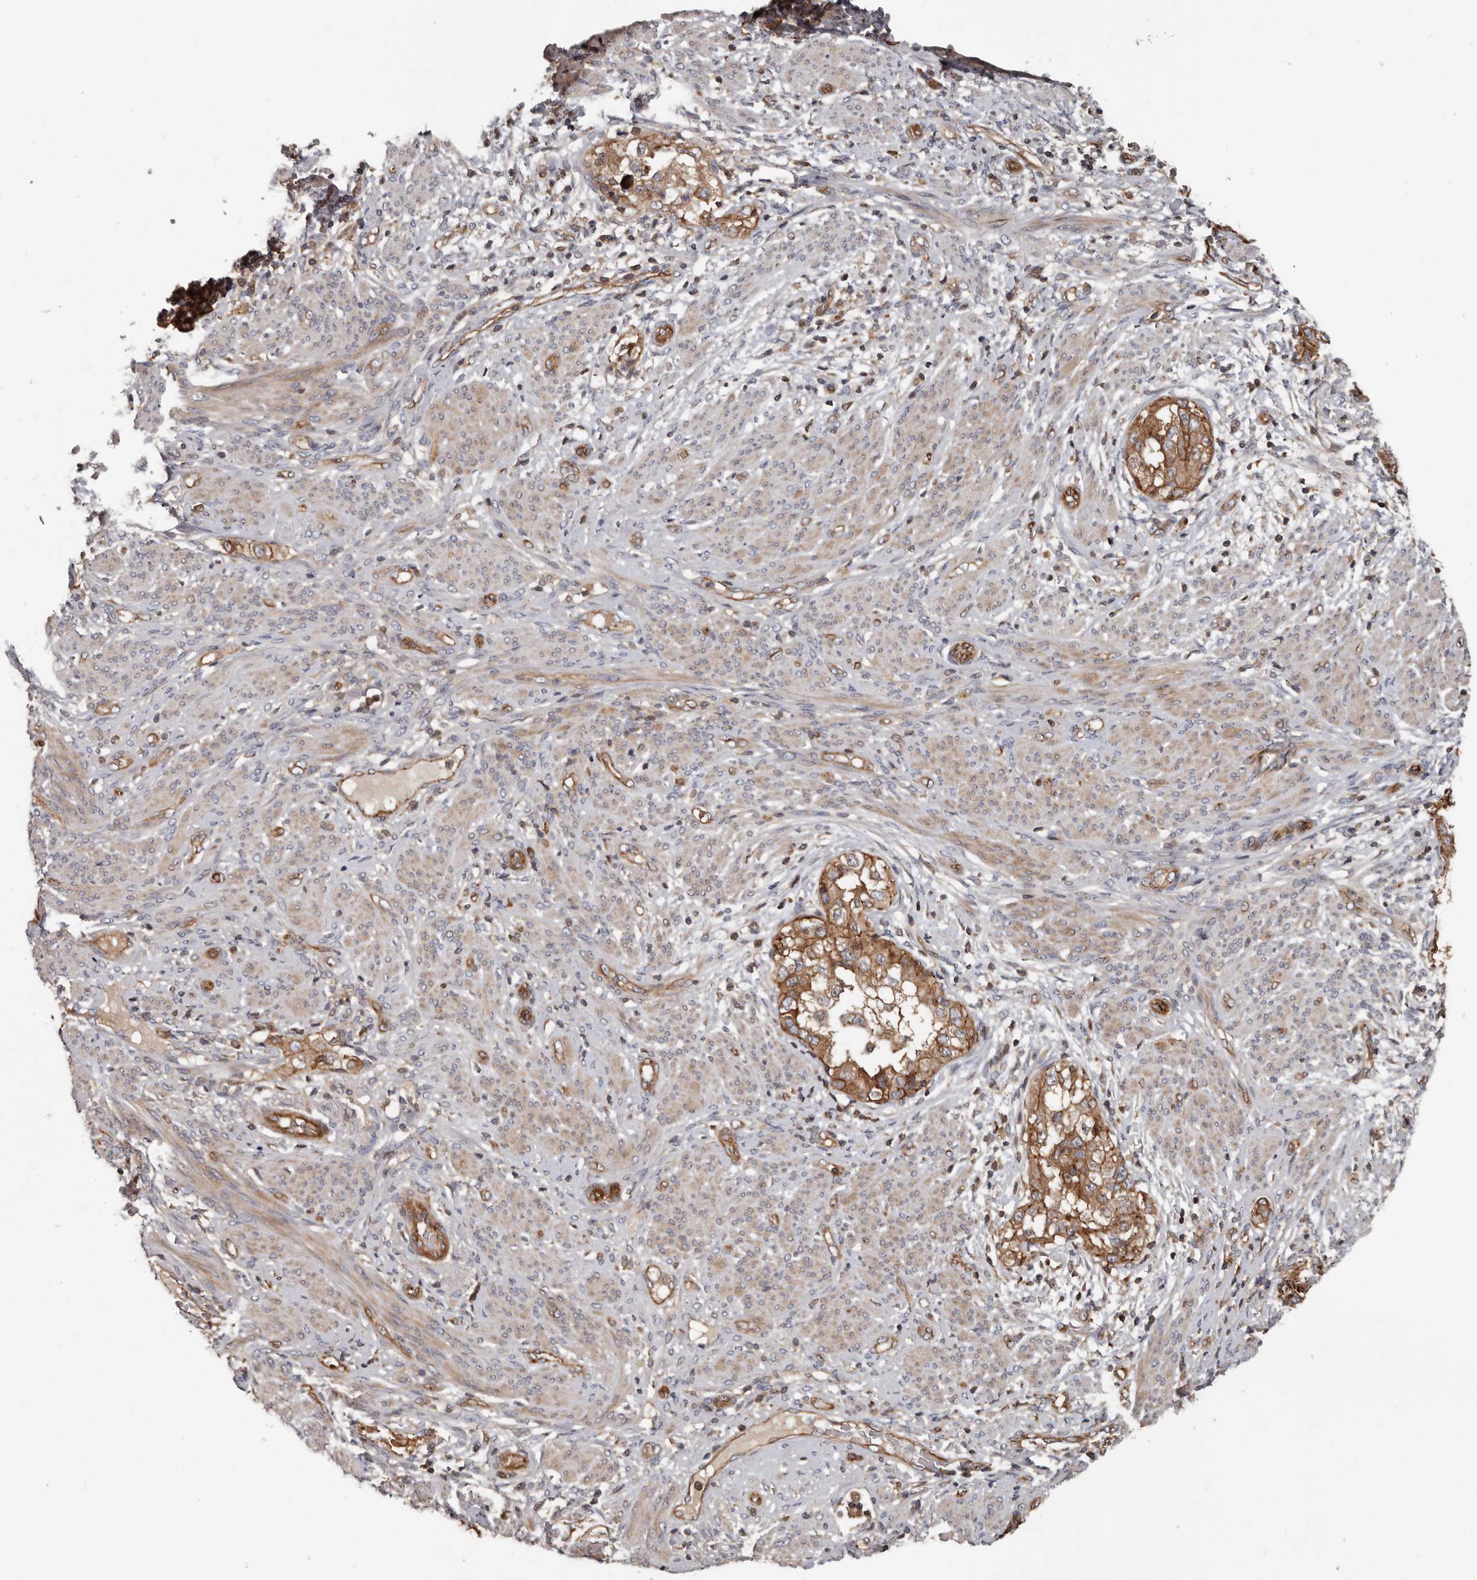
{"staining": {"intensity": "moderate", "quantity": ">75%", "location": "cytoplasmic/membranous"}, "tissue": "endometrial cancer", "cell_type": "Tumor cells", "image_type": "cancer", "snomed": [{"axis": "morphology", "description": "Adenocarcinoma, NOS"}, {"axis": "topography", "description": "Endometrium"}], "caption": "High-power microscopy captured an immunohistochemistry image of endometrial adenocarcinoma, revealing moderate cytoplasmic/membranous staining in about >75% of tumor cells.", "gene": "PNRC2", "patient": {"sex": "female", "age": 85}}